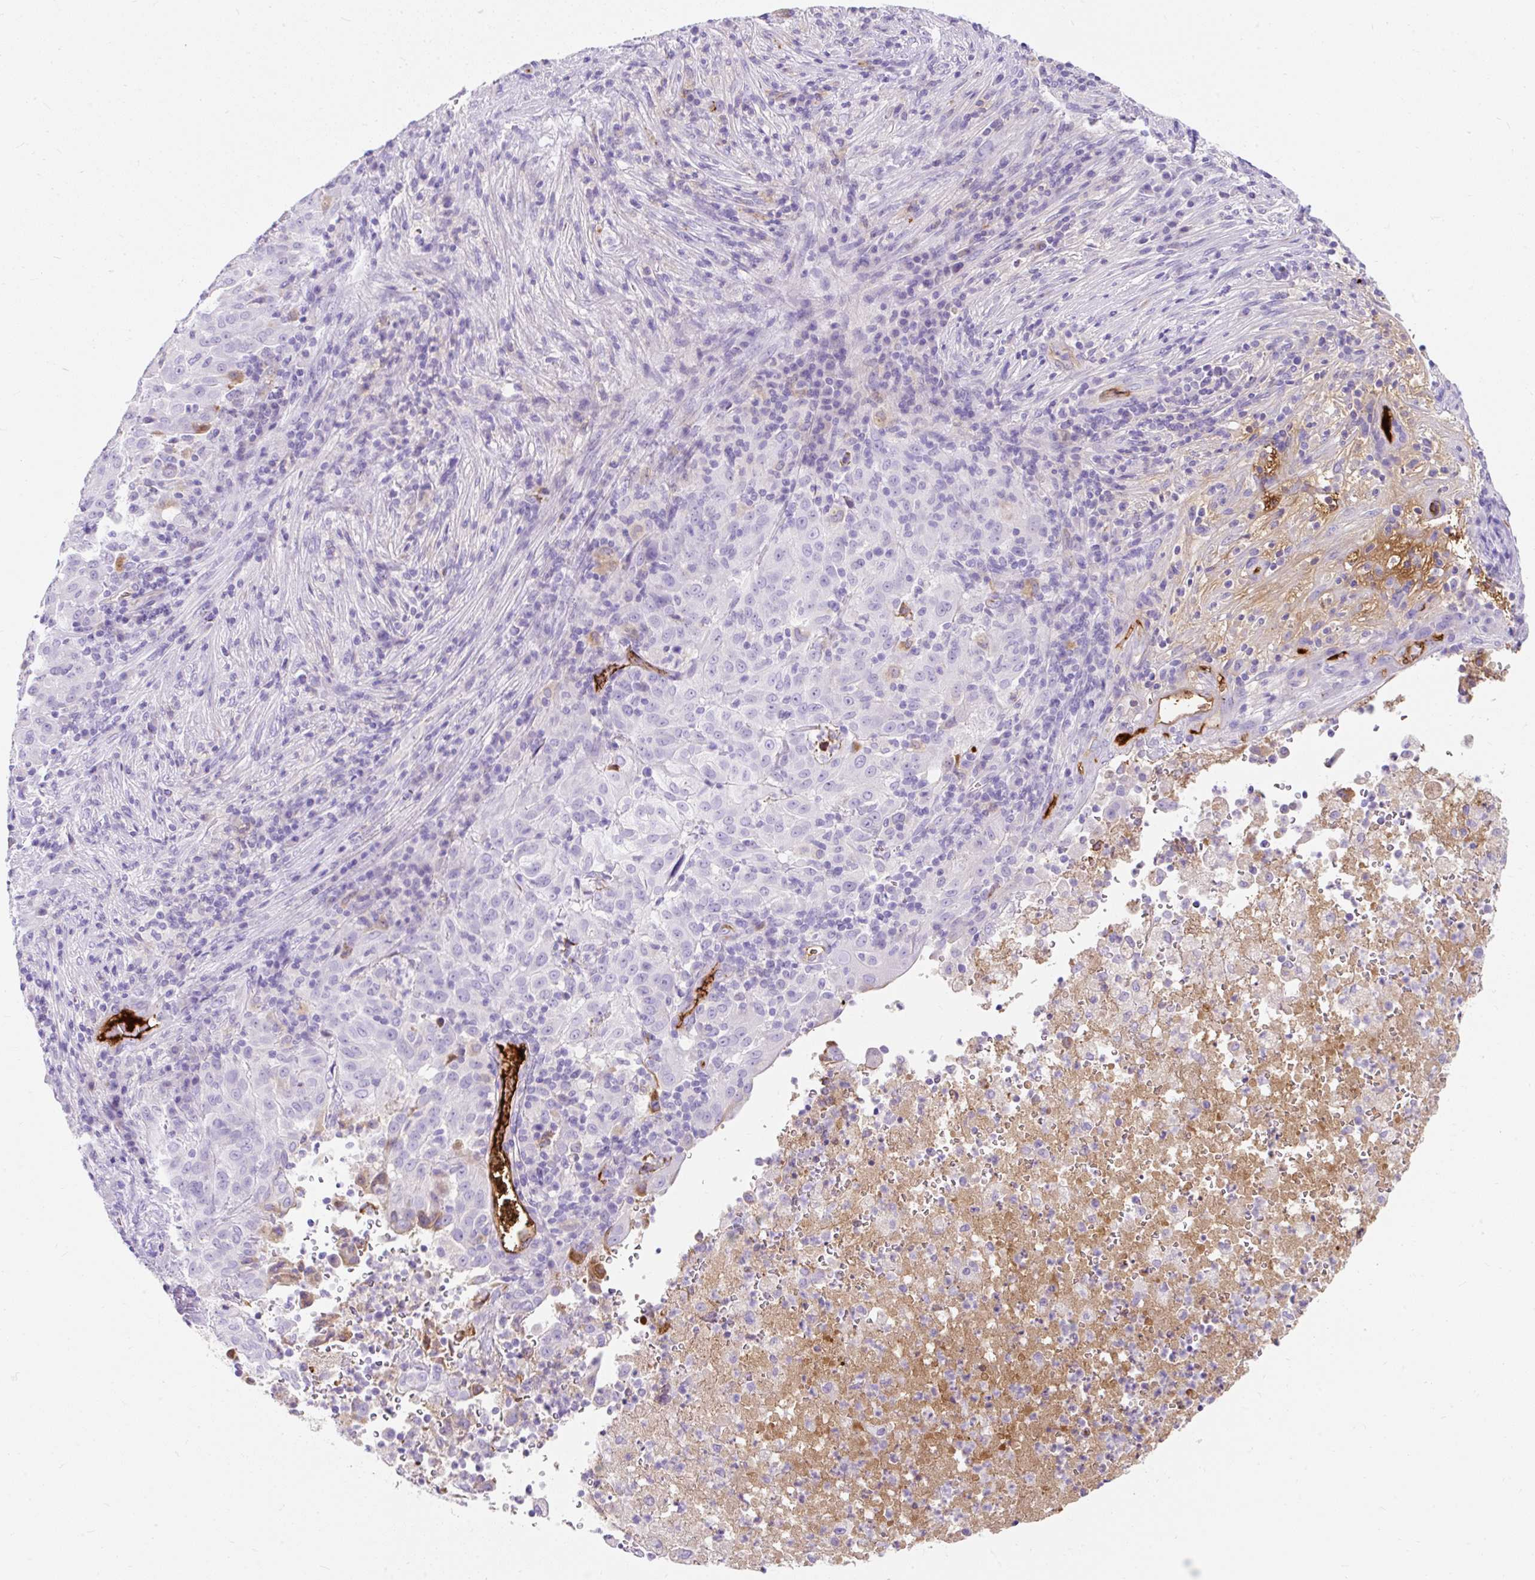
{"staining": {"intensity": "negative", "quantity": "none", "location": "none"}, "tissue": "pancreatic cancer", "cell_type": "Tumor cells", "image_type": "cancer", "snomed": [{"axis": "morphology", "description": "Adenocarcinoma, NOS"}, {"axis": "topography", "description": "Pancreas"}], "caption": "Immunohistochemistry (IHC) of human pancreatic cancer reveals no staining in tumor cells. (DAB (3,3'-diaminobenzidine) immunohistochemistry (IHC) with hematoxylin counter stain).", "gene": "APOC4-APOC2", "patient": {"sex": "male", "age": 63}}